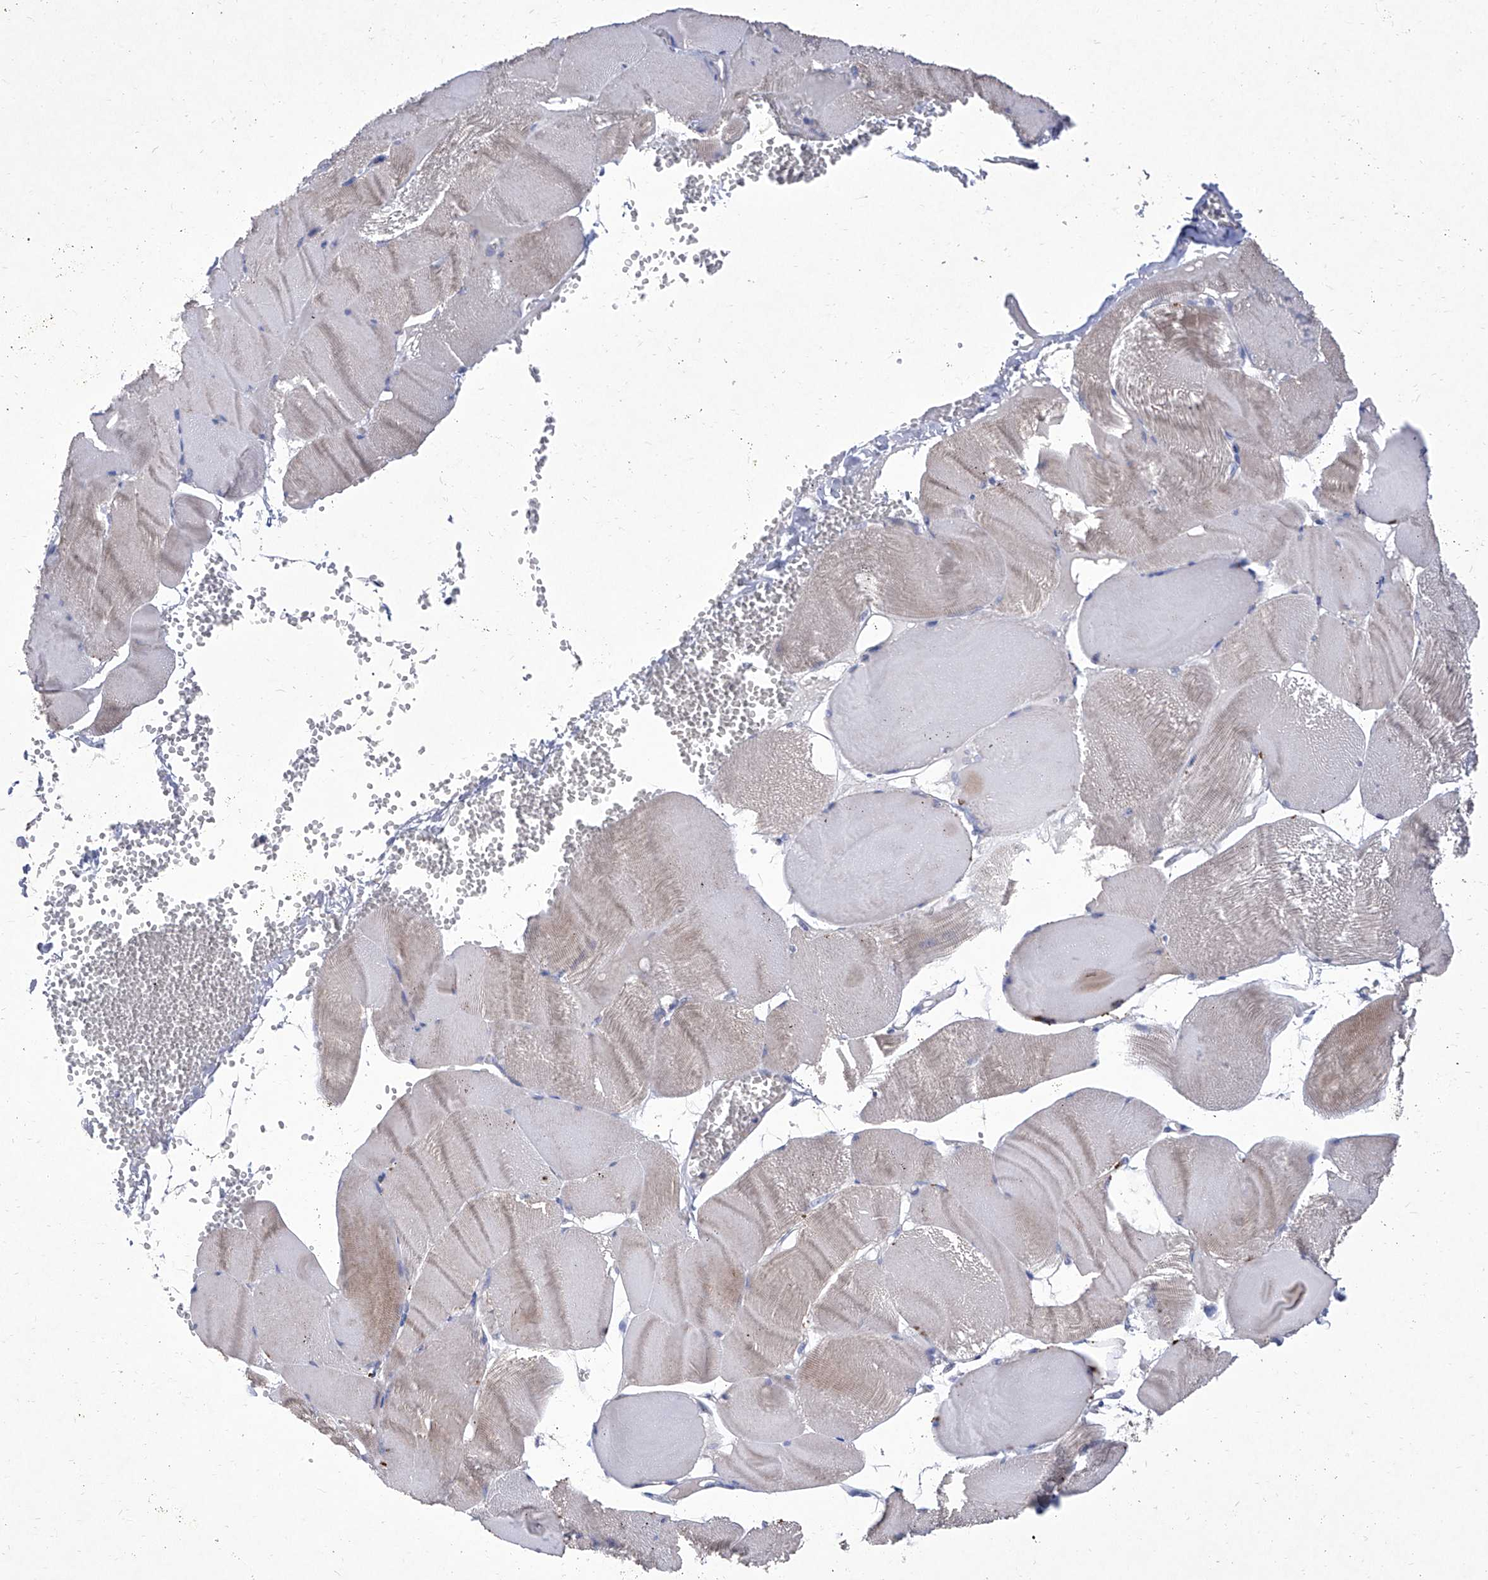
{"staining": {"intensity": "weak", "quantity": "<25%", "location": "cytoplasmic/membranous"}, "tissue": "skeletal muscle", "cell_type": "Myocytes", "image_type": "normal", "snomed": [{"axis": "morphology", "description": "Normal tissue, NOS"}, {"axis": "morphology", "description": "Basal cell carcinoma"}, {"axis": "topography", "description": "Skeletal muscle"}], "caption": "This photomicrograph is of unremarkable skeletal muscle stained with IHC to label a protein in brown with the nuclei are counter-stained blue. There is no staining in myocytes.", "gene": "IFNL2", "patient": {"sex": "female", "age": 64}}